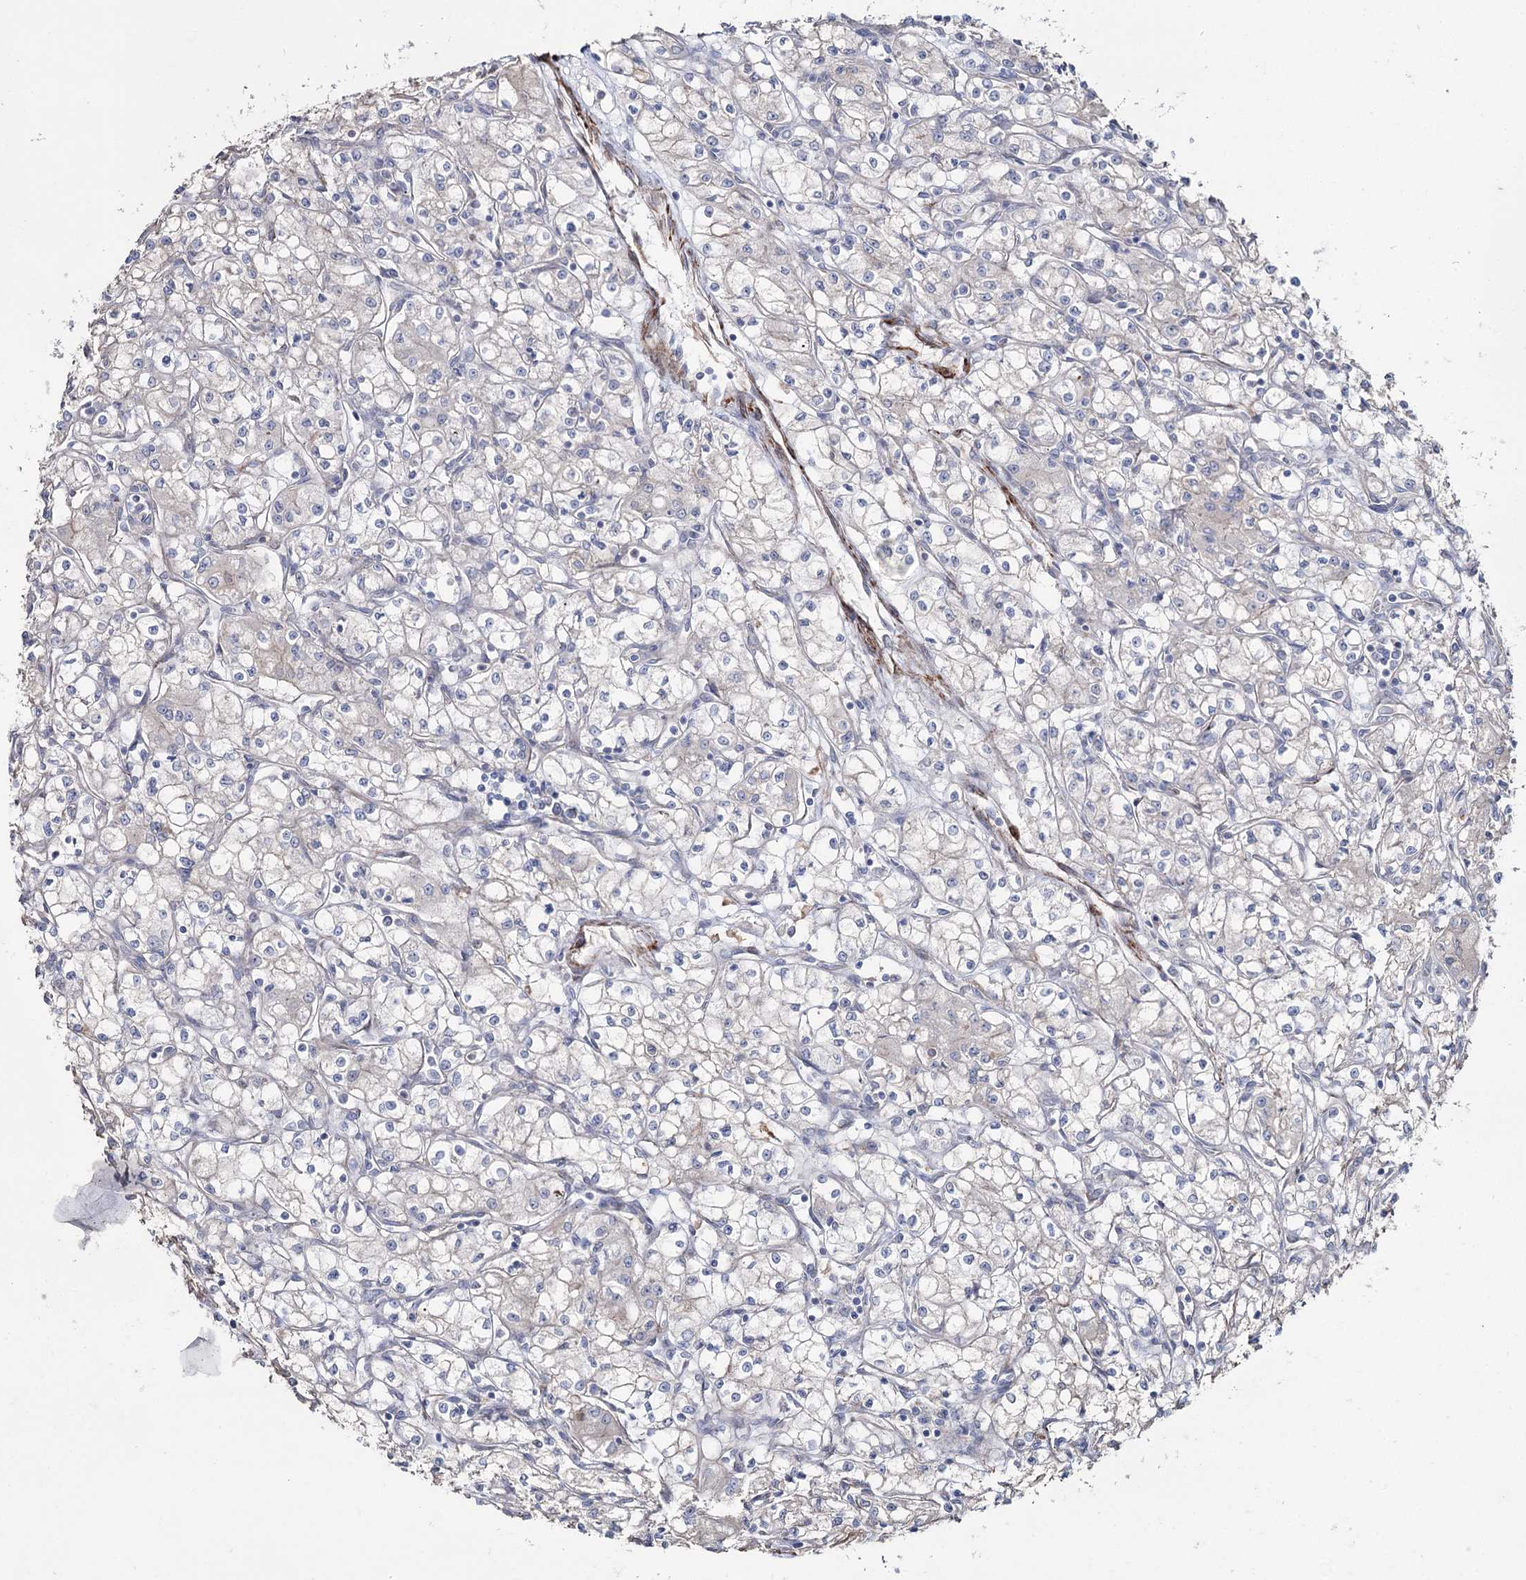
{"staining": {"intensity": "negative", "quantity": "none", "location": "none"}, "tissue": "renal cancer", "cell_type": "Tumor cells", "image_type": "cancer", "snomed": [{"axis": "morphology", "description": "Adenocarcinoma, NOS"}, {"axis": "topography", "description": "Kidney"}], "caption": "Tumor cells show no significant staining in renal cancer (adenocarcinoma). (DAB (3,3'-diaminobenzidine) immunohistochemistry, high magnification).", "gene": "SUMF1", "patient": {"sex": "male", "age": 59}}